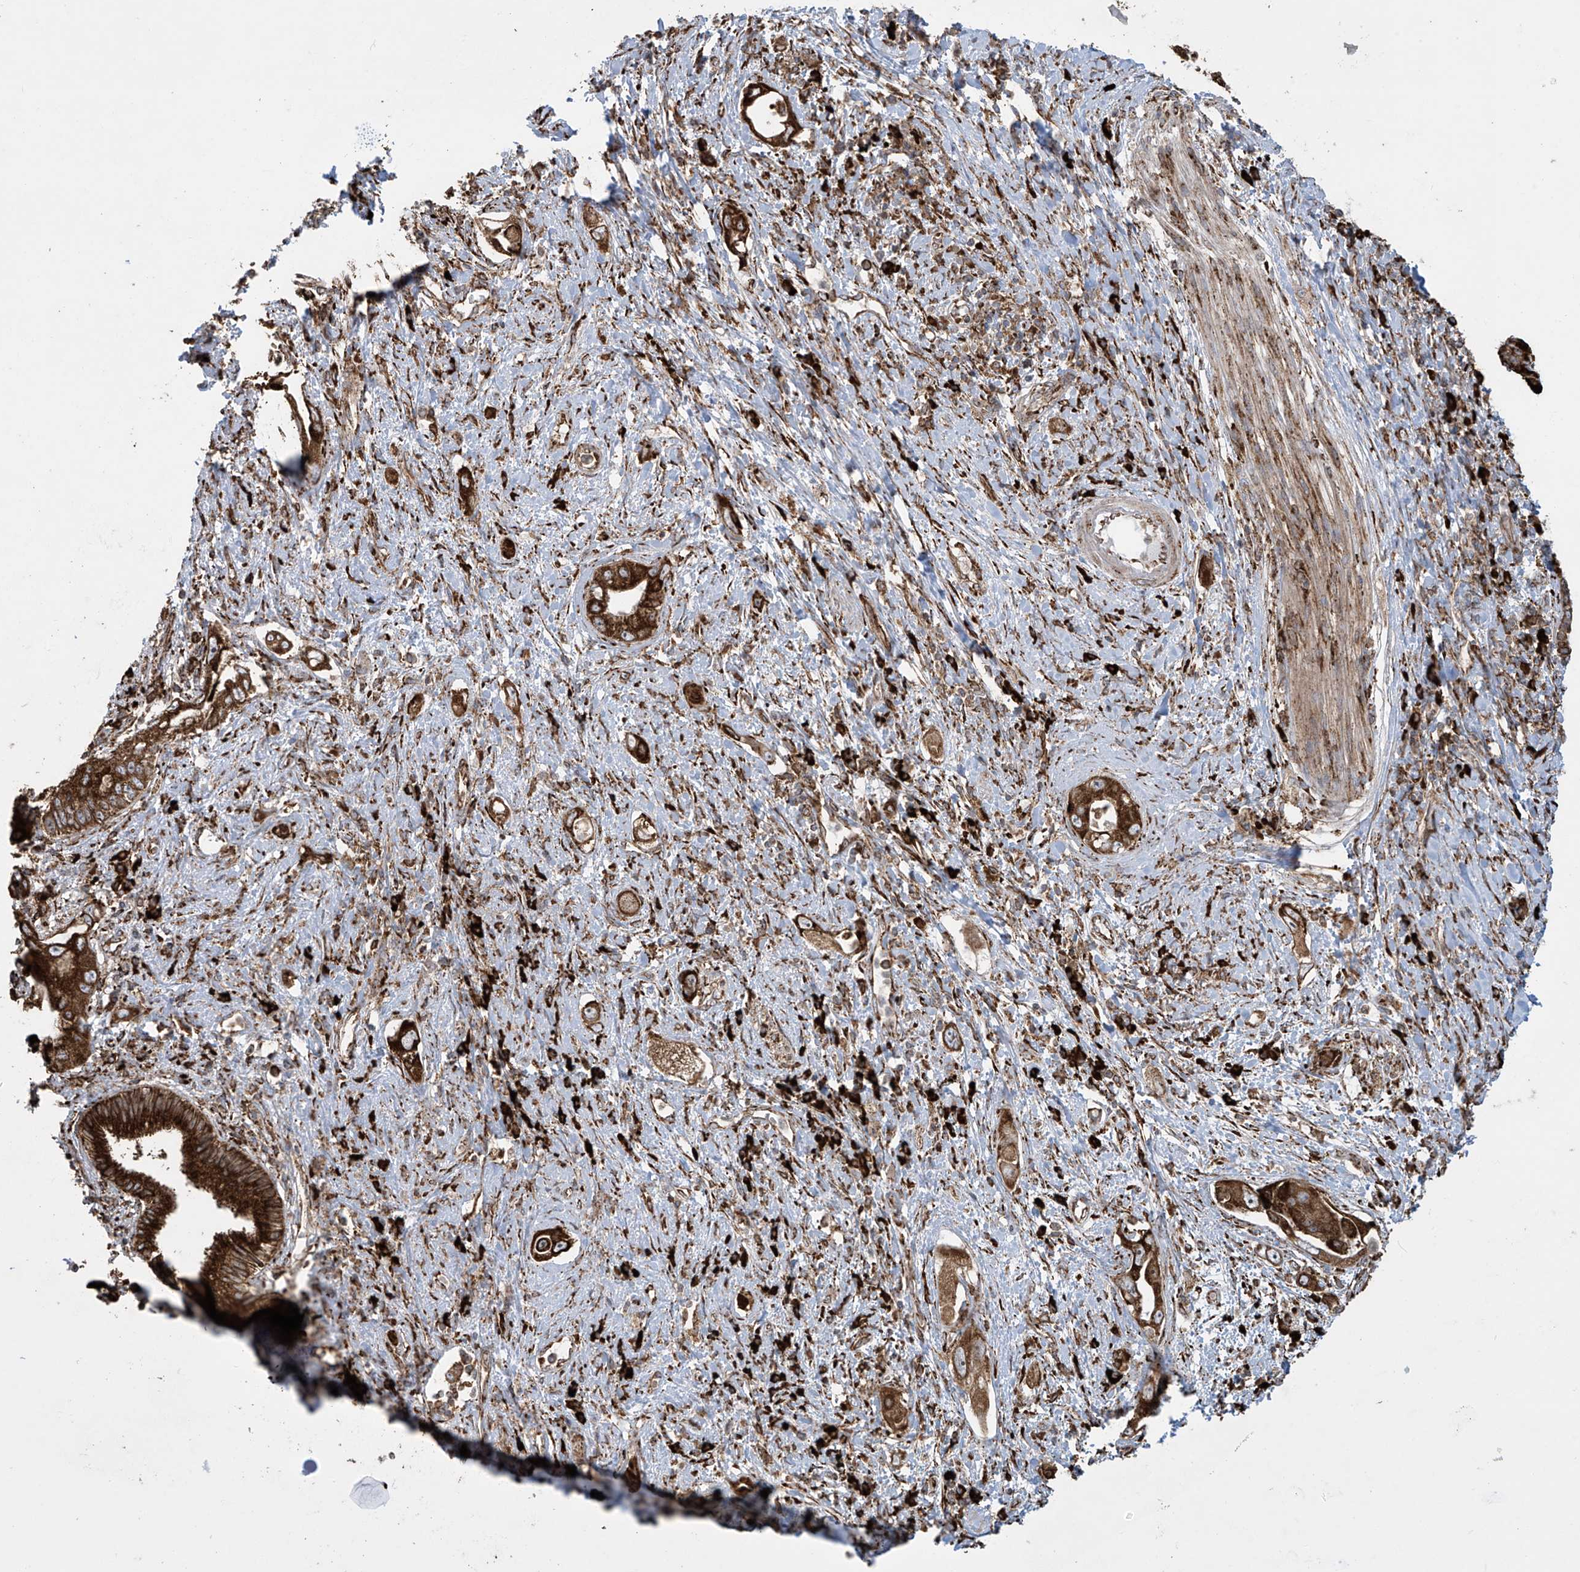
{"staining": {"intensity": "strong", "quantity": ">75%", "location": "cytoplasmic/membranous"}, "tissue": "pancreatic cancer", "cell_type": "Tumor cells", "image_type": "cancer", "snomed": [{"axis": "morphology", "description": "Inflammation, NOS"}, {"axis": "morphology", "description": "Adenocarcinoma, NOS"}, {"axis": "topography", "description": "Pancreas"}], "caption": "Human pancreatic cancer stained for a protein (brown) displays strong cytoplasmic/membranous positive staining in approximately >75% of tumor cells.", "gene": "MX1", "patient": {"sex": "female", "age": 56}}